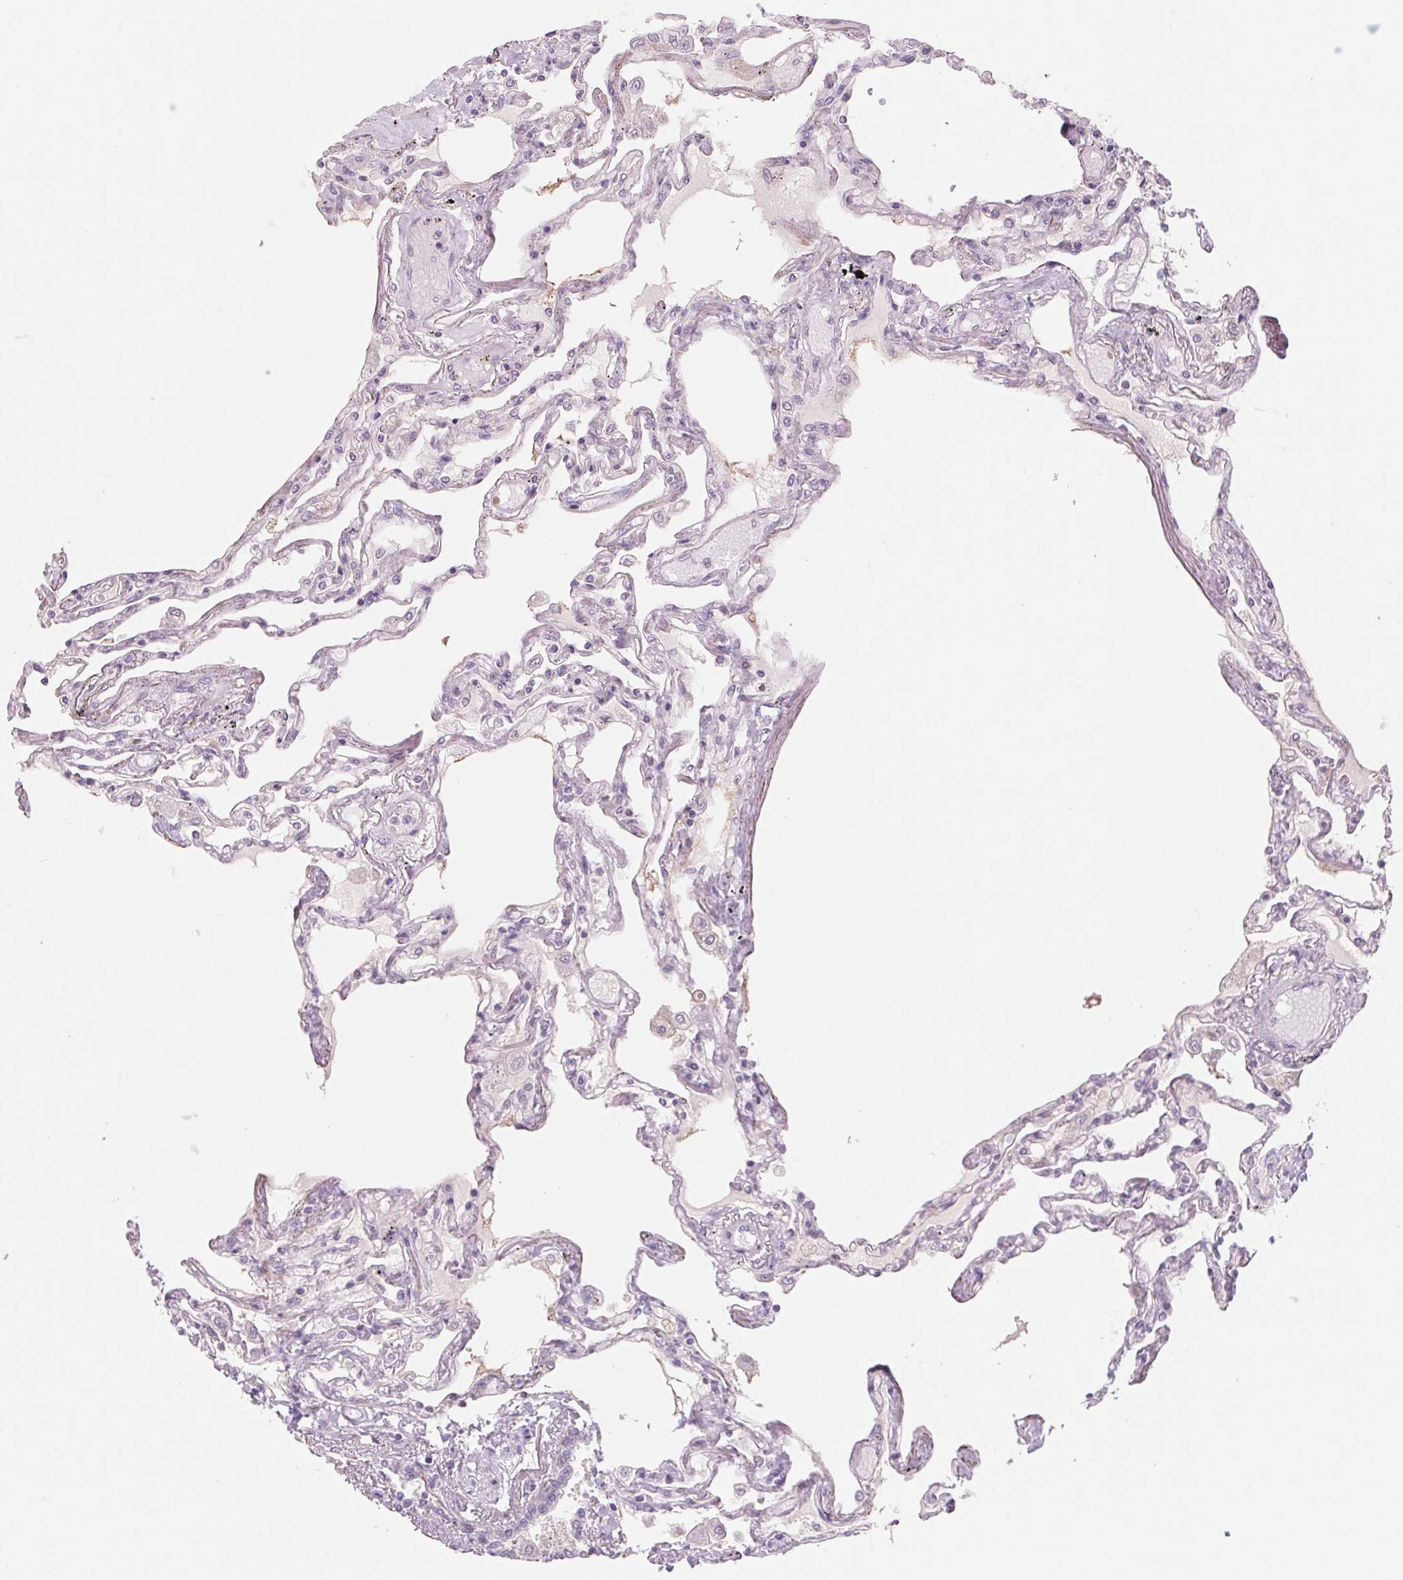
{"staining": {"intensity": "negative", "quantity": "none", "location": "none"}, "tissue": "lung", "cell_type": "Alveolar cells", "image_type": "normal", "snomed": [{"axis": "morphology", "description": "Normal tissue, NOS"}, {"axis": "morphology", "description": "Adenocarcinoma, NOS"}, {"axis": "topography", "description": "Cartilage tissue"}, {"axis": "topography", "description": "Lung"}], "caption": "A high-resolution photomicrograph shows immunohistochemistry staining of normal lung, which shows no significant staining in alveolar cells.", "gene": "KRT1", "patient": {"sex": "female", "age": 67}}